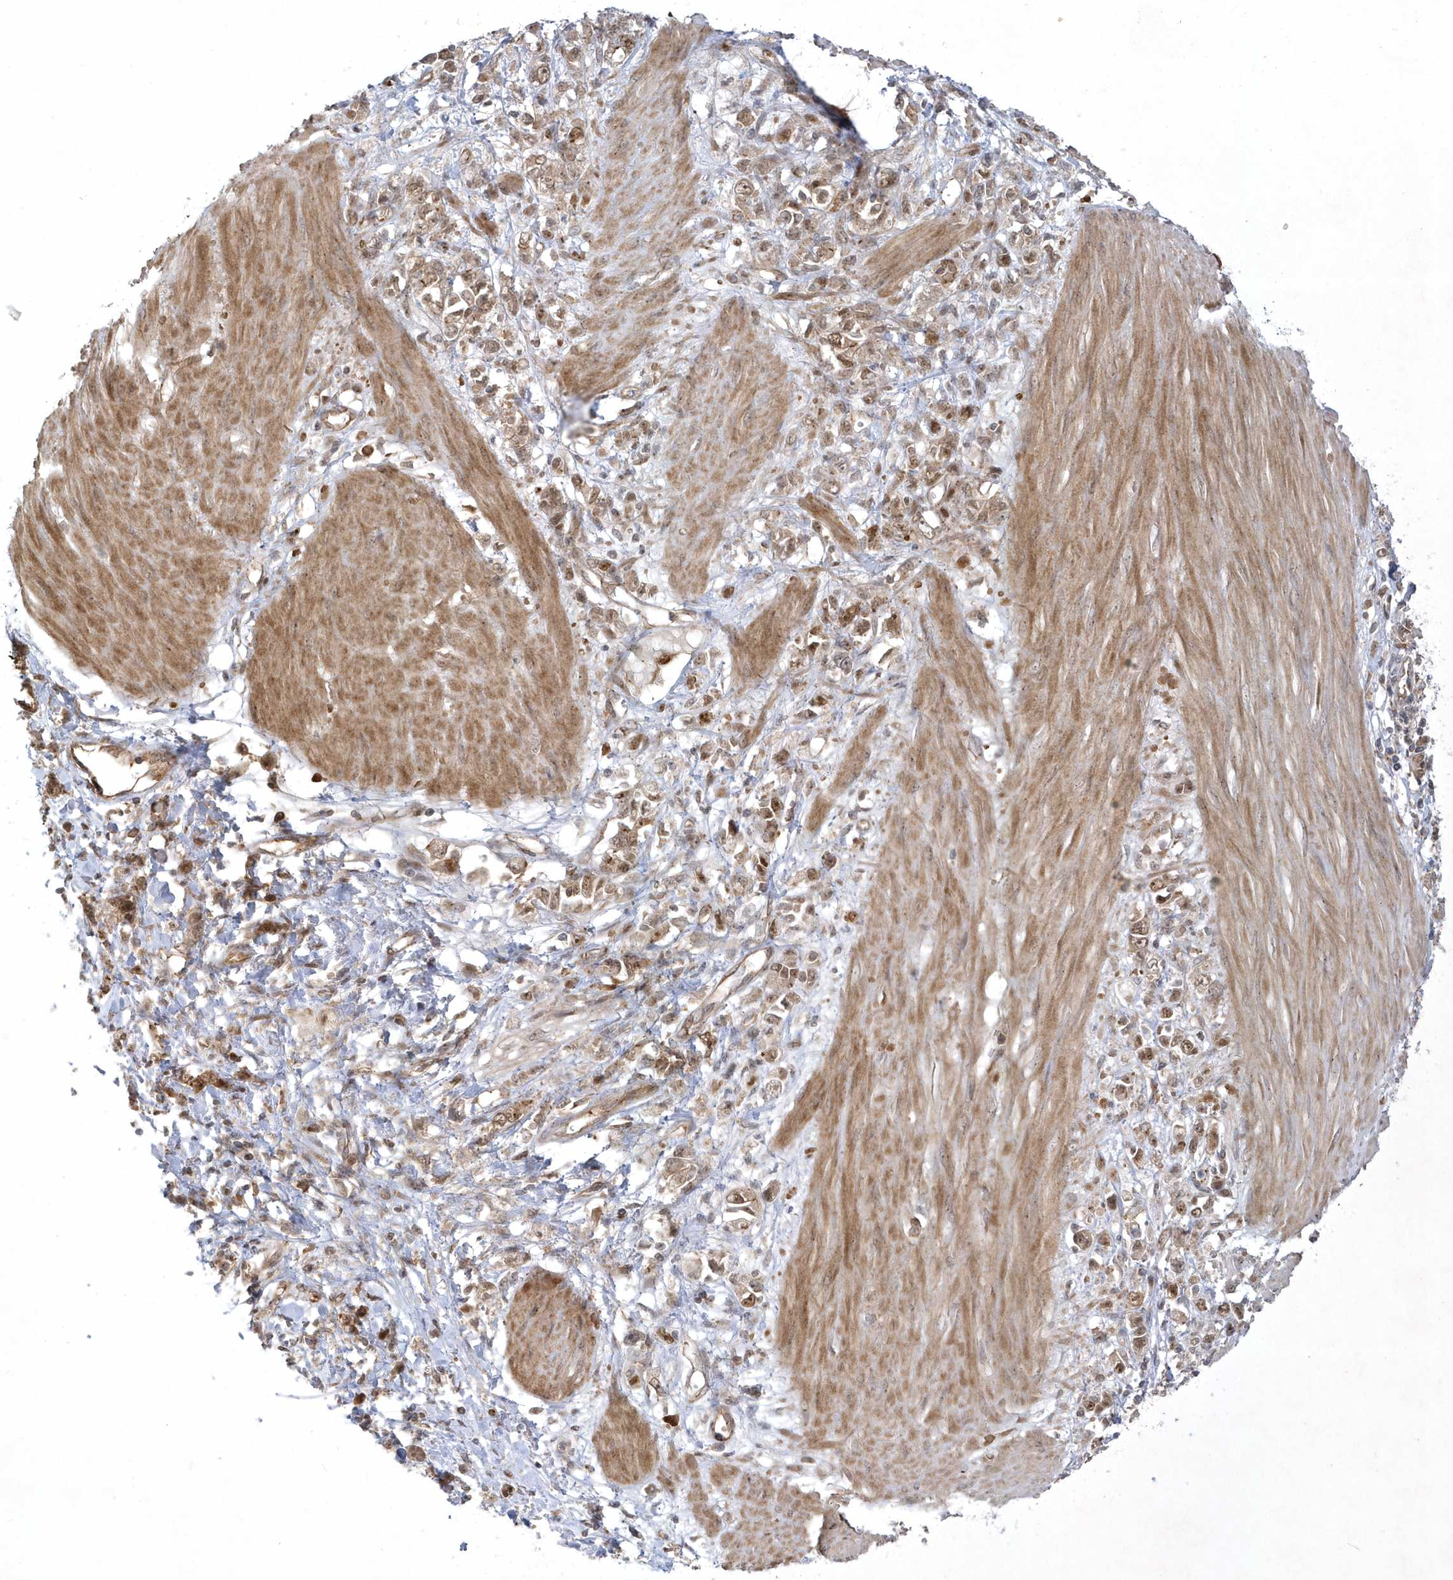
{"staining": {"intensity": "moderate", "quantity": ">75%", "location": "cytoplasmic/membranous,nuclear"}, "tissue": "stomach cancer", "cell_type": "Tumor cells", "image_type": "cancer", "snomed": [{"axis": "morphology", "description": "Adenocarcinoma, NOS"}, {"axis": "topography", "description": "Stomach"}], "caption": "IHC (DAB (3,3'-diaminobenzidine)) staining of human stomach cancer displays moderate cytoplasmic/membranous and nuclear protein positivity in approximately >75% of tumor cells. (Brightfield microscopy of DAB IHC at high magnification).", "gene": "NAF1", "patient": {"sex": "female", "age": 76}}